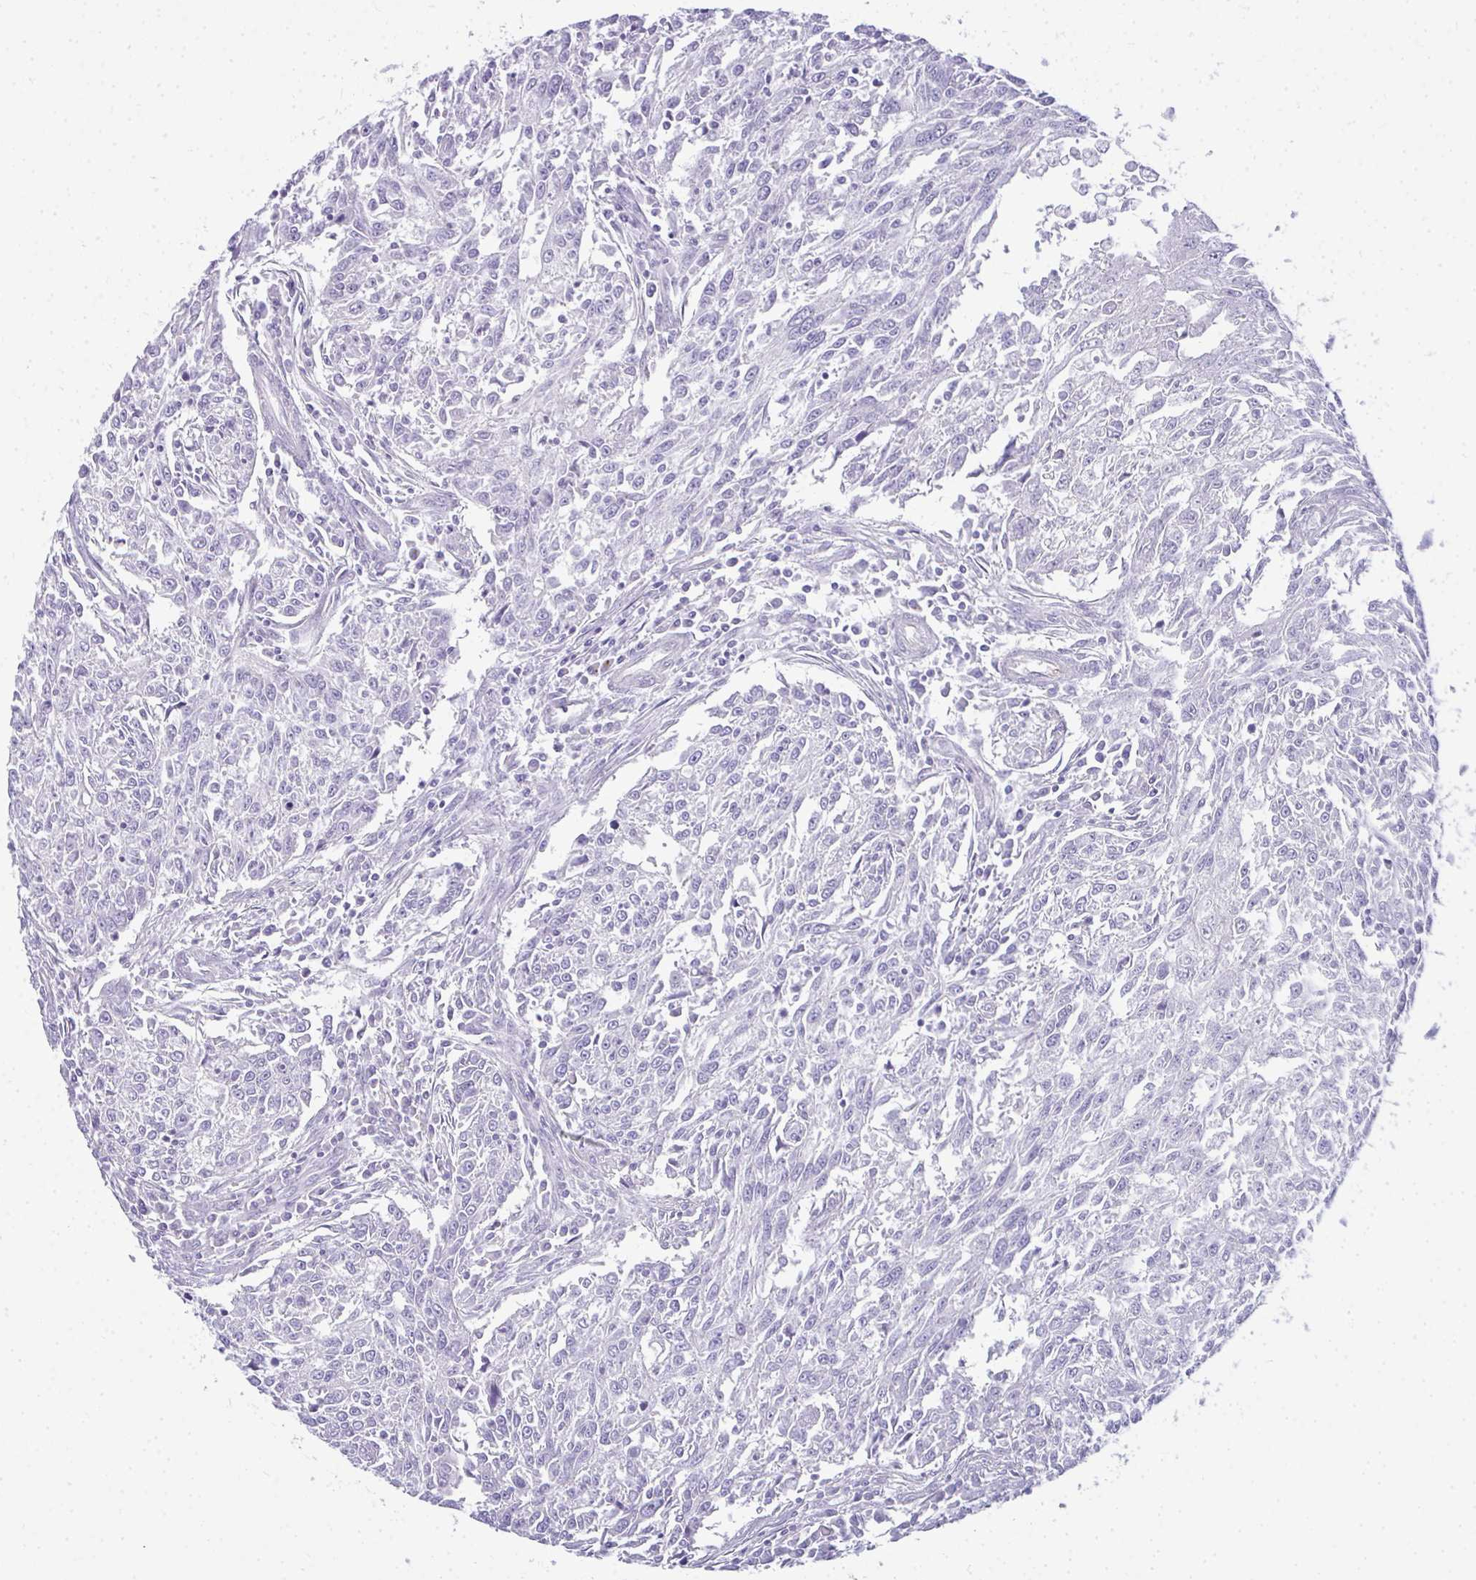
{"staining": {"intensity": "negative", "quantity": "none", "location": "none"}, "tissue": "breast cancer", "cell_type": "Tumor cells", "image_type": "cancer", "snomed": [{"axis": "morphology", "description": "Duct carcinoma"}, {"axis": "topography", "description": "Breast"}], "caption": "Immunohistochemistry photomicrograph of neoplastic tissue: intraductal carcinoma (breast) stained with DAB (3,3'-diaminobenzidine) exhibits no significant protein staining in tumor cells. (DAB (3,3'-diaminobenzidine) immunohistochemistry visualized using brightfield microscopy, high magnification).", "gene": "TSBP1", "patient": {"sex": "female", "age": 50}}